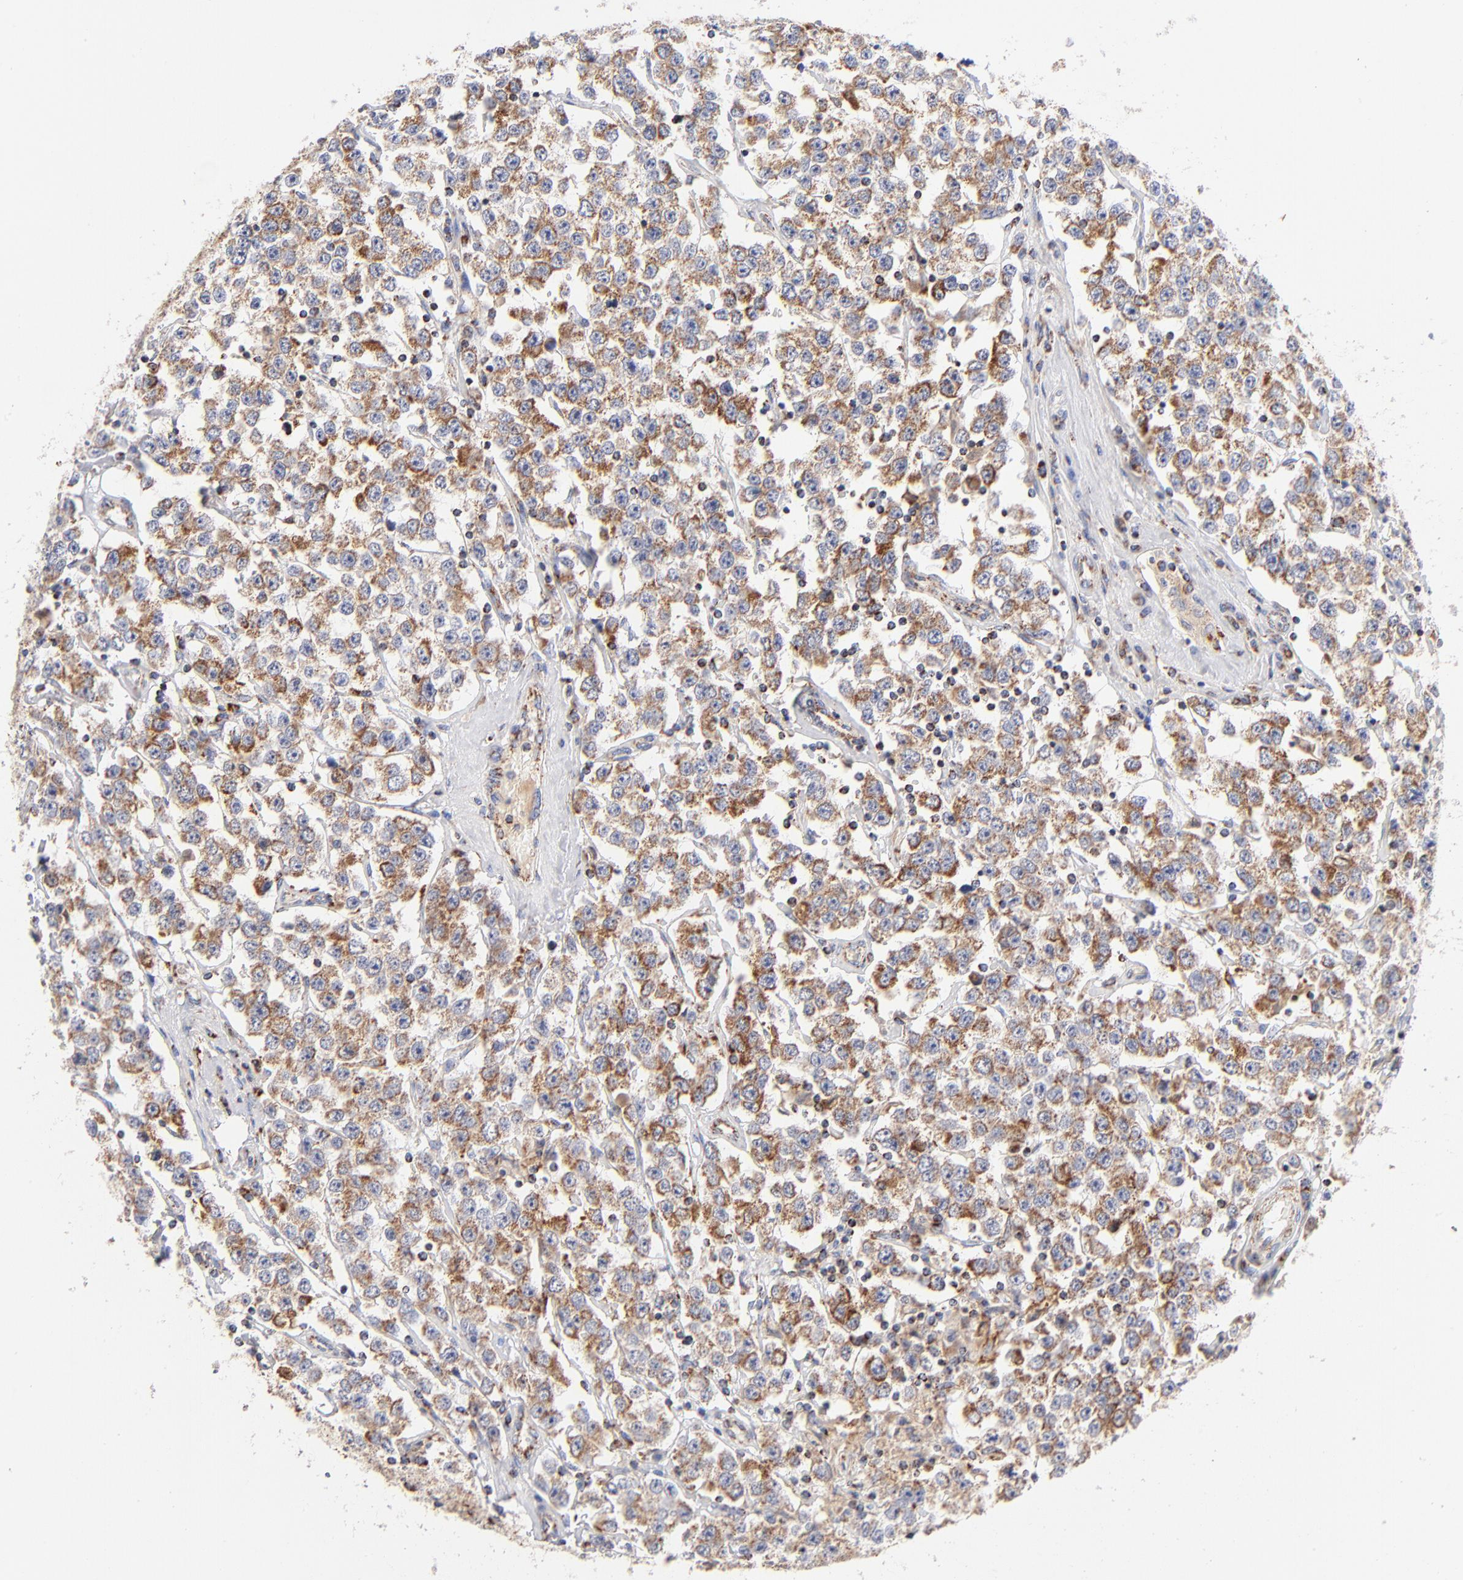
{"staining": {"intensity": "moderate", "quantity": ">75%", "location": "cytoplasmic/membranous"}, "tissue": "testis cancer", "cell_type": "Tumor cells", "image_type": "cancer", "snomed": [{"axis": "morphology", "description": "Seminoma, NOS"}, {"axis": "topography", "description": "Testis"}], "caption": "IHC (DAB) staining of testis cancer displays moderate cytoplasmic/membranous protein expression in approximately >75% of tumor cells.", "gene": "DLAT", "patient": {"sex": "male", "age": 52}}